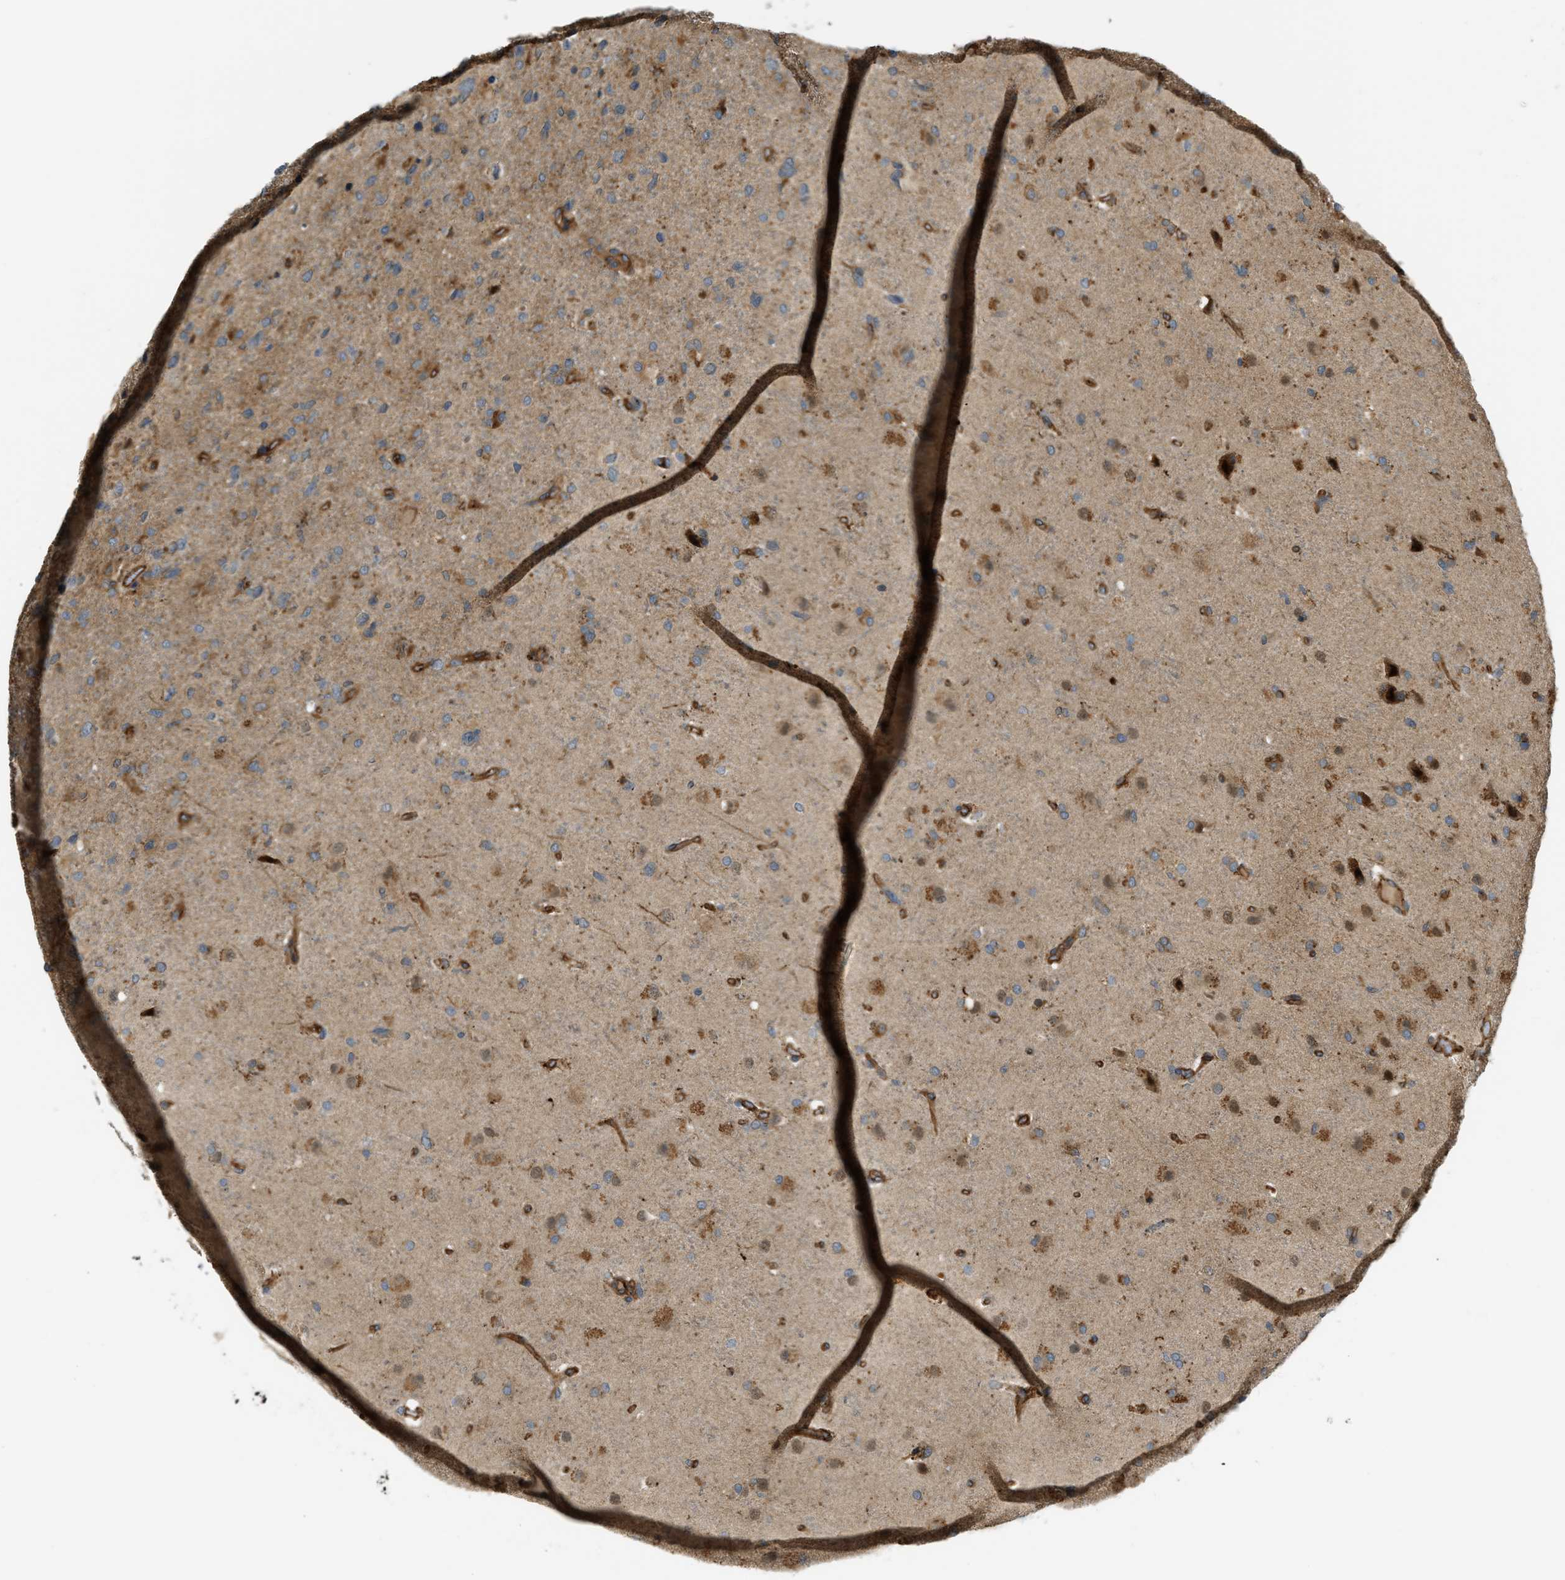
{"staining": {"intensity": "moderate", "quantity": "25%-75%", "location": "cytoplasmic/membranous"}, "tissue": "glioma", "cell_type": "Tumor cells", "image_type": "cancer", "snomed": [{"axis": "morphology", "description": "Glioma, malignant, High grade"}, {"axis": "topography", "description": "Brain"}], "caption": "High-power microscopy captured an immunohistochemistry (IHC) histopathology image of malignant glioma (high-grade), revealing moderate cytoplasmic/membranous staining in about 25%-75% of tumor cells.", "gene": "BAG4", "patient": {"sex": "female", "age": 58}}